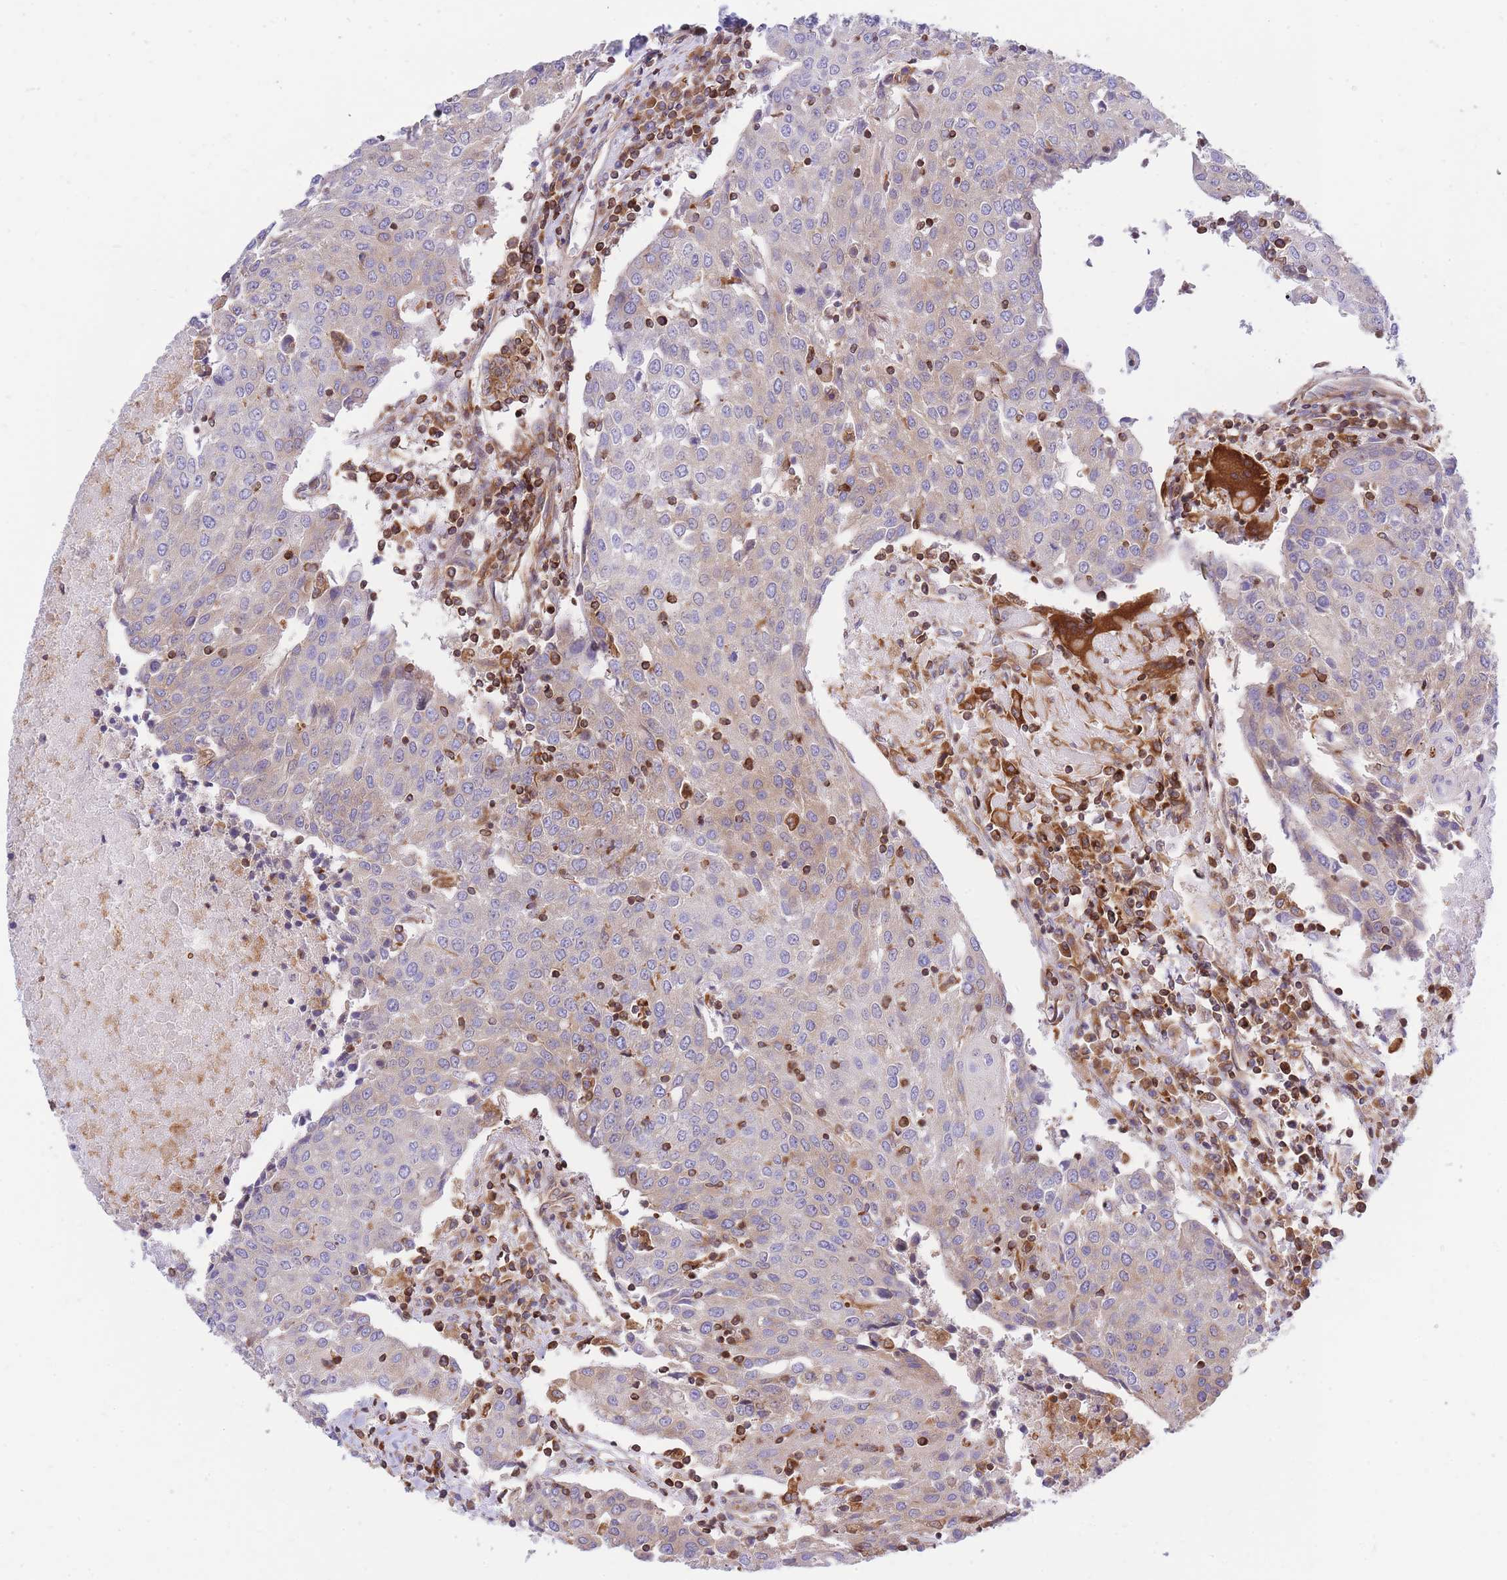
{"staining": {"intensity": "weak", "quantity": "25%-75%", "location": "cytoplasmic/membranous"}, "tissue": "urothelial cancer", "cell_type": "Tumor cells", "image_type": "cancer", "snomed": [{"axis": "morphology", "description": "Urothelial carcinoma, High grade"}, {"axis": "topography", "description": "Urinary bladder"}], "caption": "Tumor cells reveal low levels of weak cytoplasmic/membranous positivity in approximately 25%-75% of cells in high-grade urothelial carcinoma.", "gene": "REM1", "patient": {"sex": "female", "age": 85}}